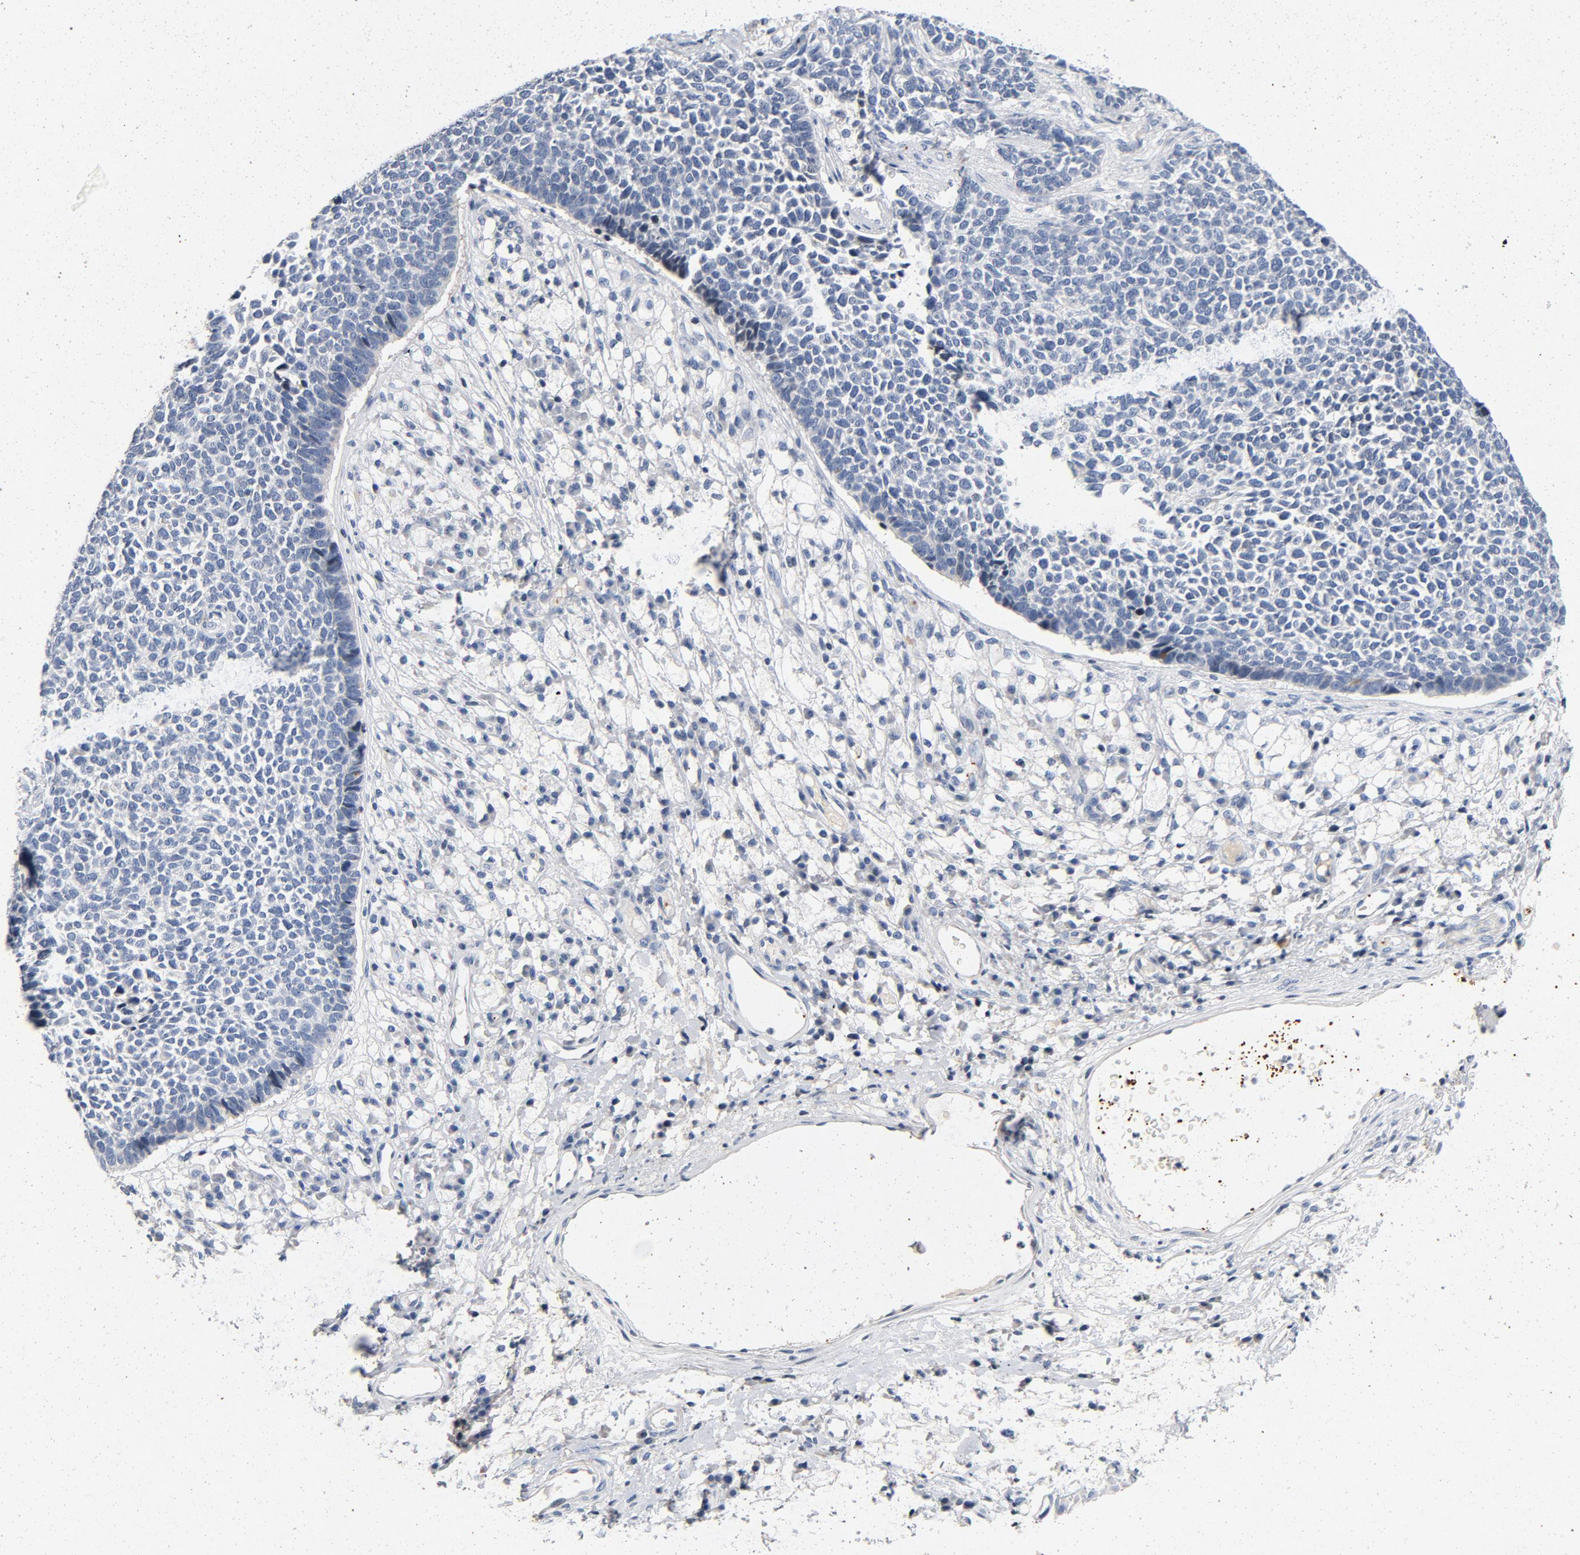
{"staining": {"intensity": "negative", "quantity": "none", "location": "none"}, "tissue": "skin cancer", "cell_type": "Tumor cells", "image_type": "cancer", "snomed": [{"axis": "morphology", "description": "Basal cell carcinoma"}, {"axis": "topography", "description": "Skin"}], "caption": "Immunohistochemistry (IHC) micrograph of neoplastic tissue: skin cancer stained with DAB (3,3'-diaminobenzidine) displays no significant protein positivity in tumor cells.", "gene": "PIM1", "patient": {"sex": "female", "age": 84}}